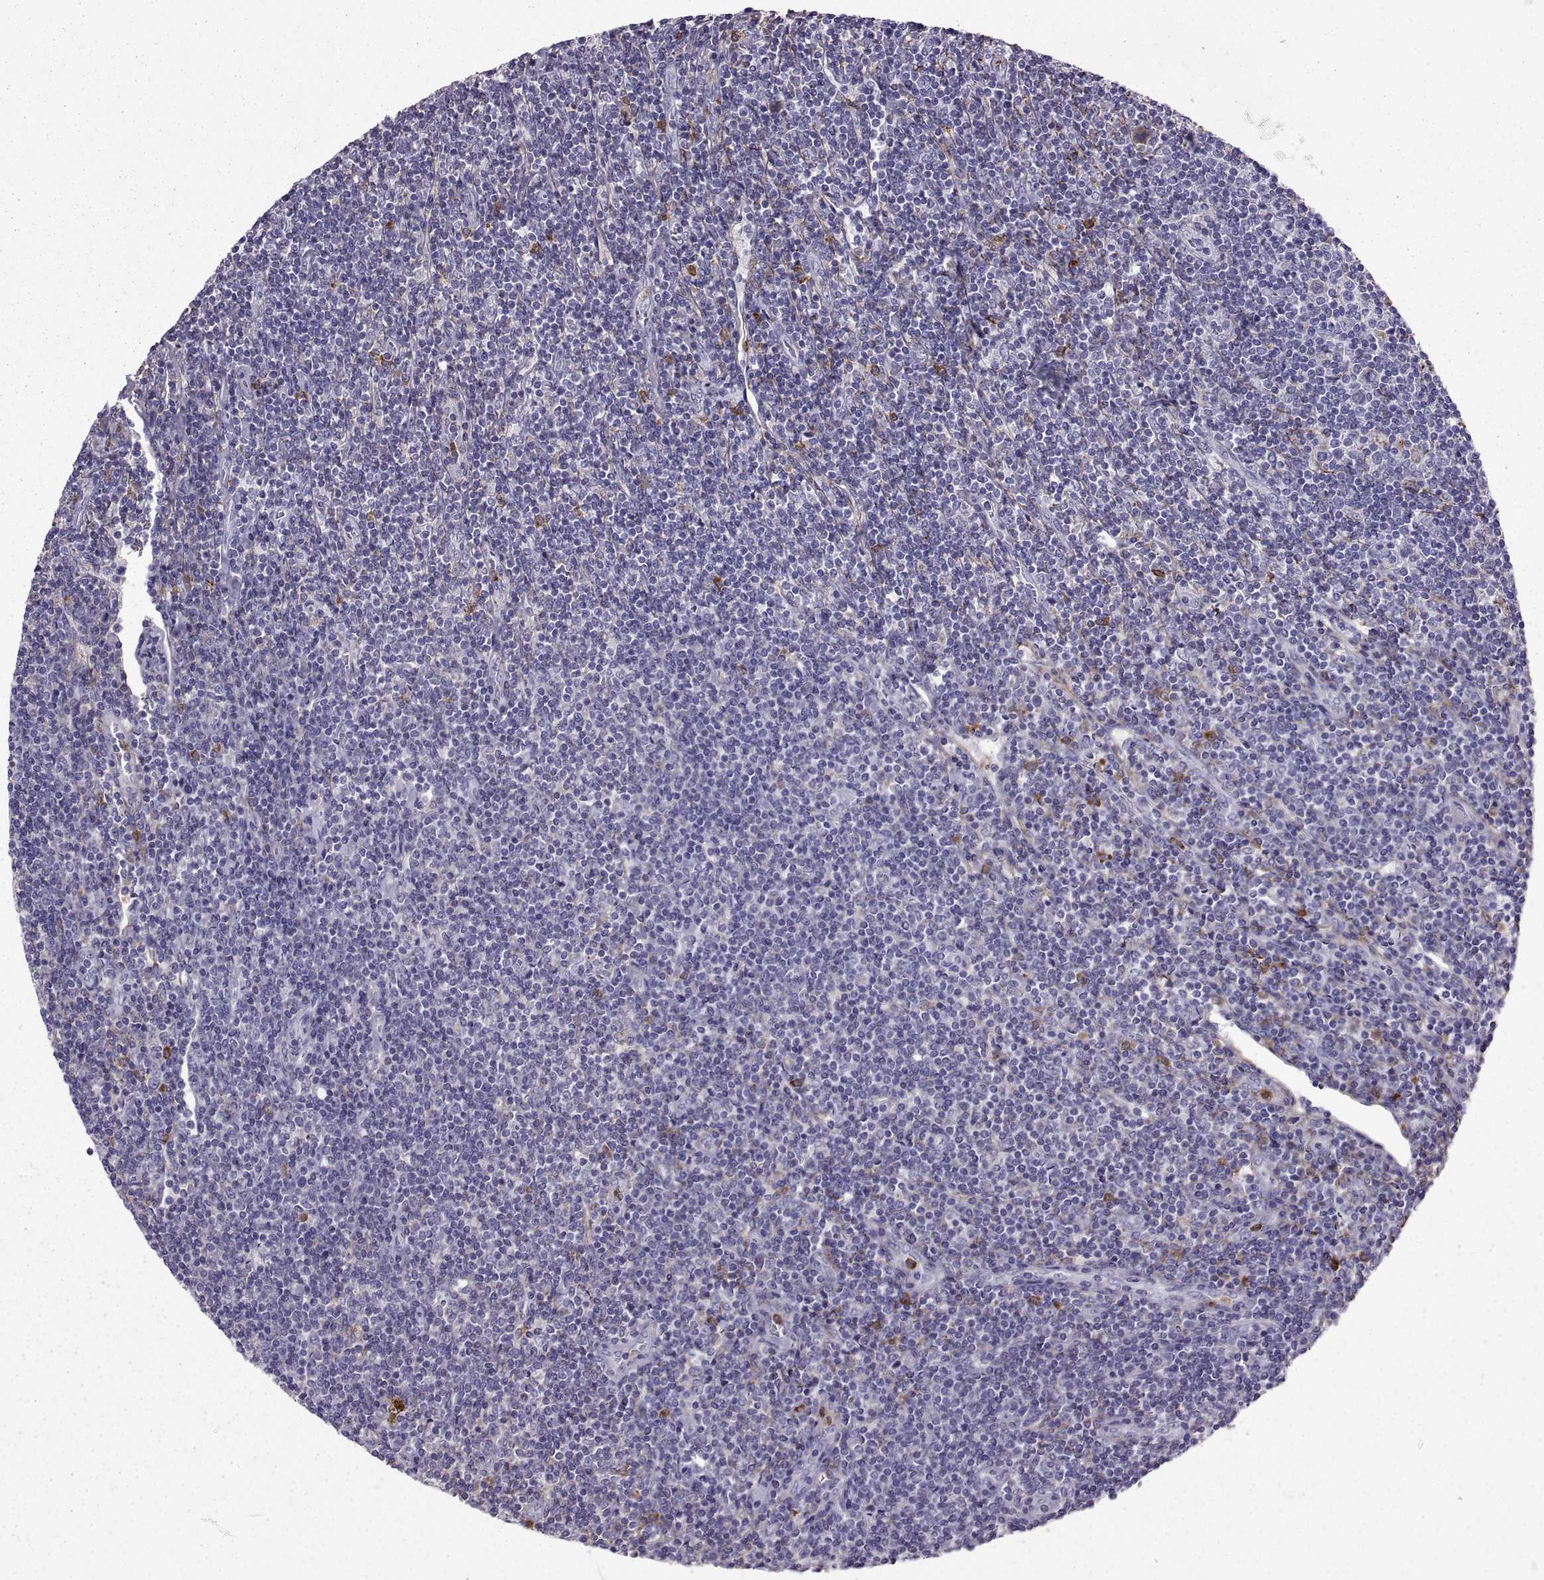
{"staining": {"intensity": "negative", "quantity": "none", "location": "none"}, "tissue": "lymphoma", "cell_type": "Tumor cells", "image_type": "cancer", "snomed": [{"axis": "morphology", "description": "Hodgkin's disease, NOS"}, {"axis": "topography", "description": "Lymph node"}], "caption": "DAB immunohistochemical staining of human lymphoma demonstrates no significant positivity in tumor cells.", "gene": "EMILIN2", "patient": {"sex": "male", "age": 40}}